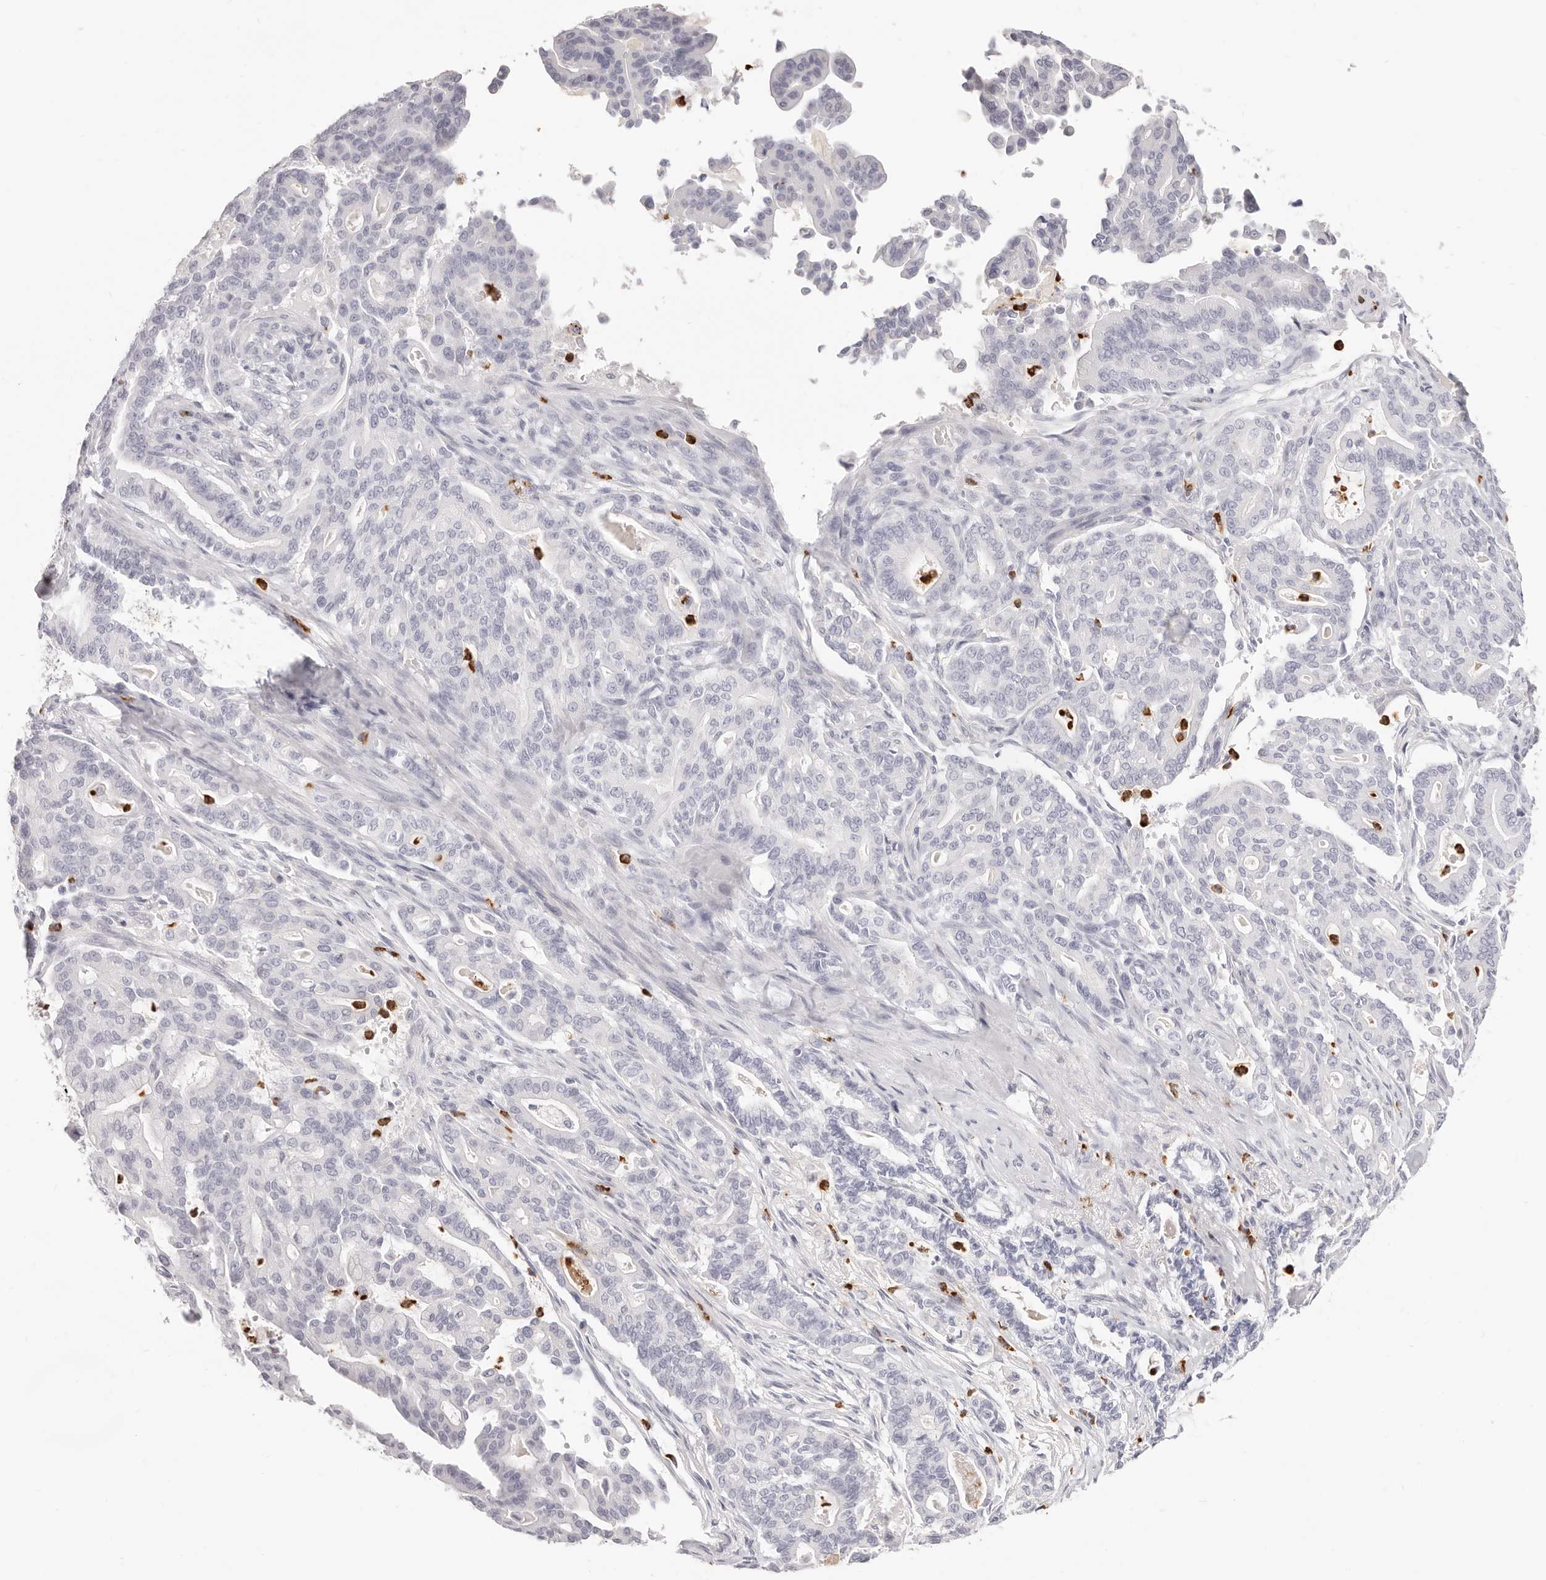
{"staining": {"intensity": "negative", "quantity": "none", "location": "none"}, "tissue": "pancreatic cancer", "cell_type": "Tumor cells", "image_type": "cancer", "snomed": [{"axis": "morphology", "description": "Adenocarcinoma, NOS"}, {"axis": "topography", "description": "Pancreas"}], "caption": "The photomicrograph shows no staining of tumor cells in adenocarcinoma (pancreatic).", "gene": "CAMP", "patient": {"sex": "male", "age": 63}}